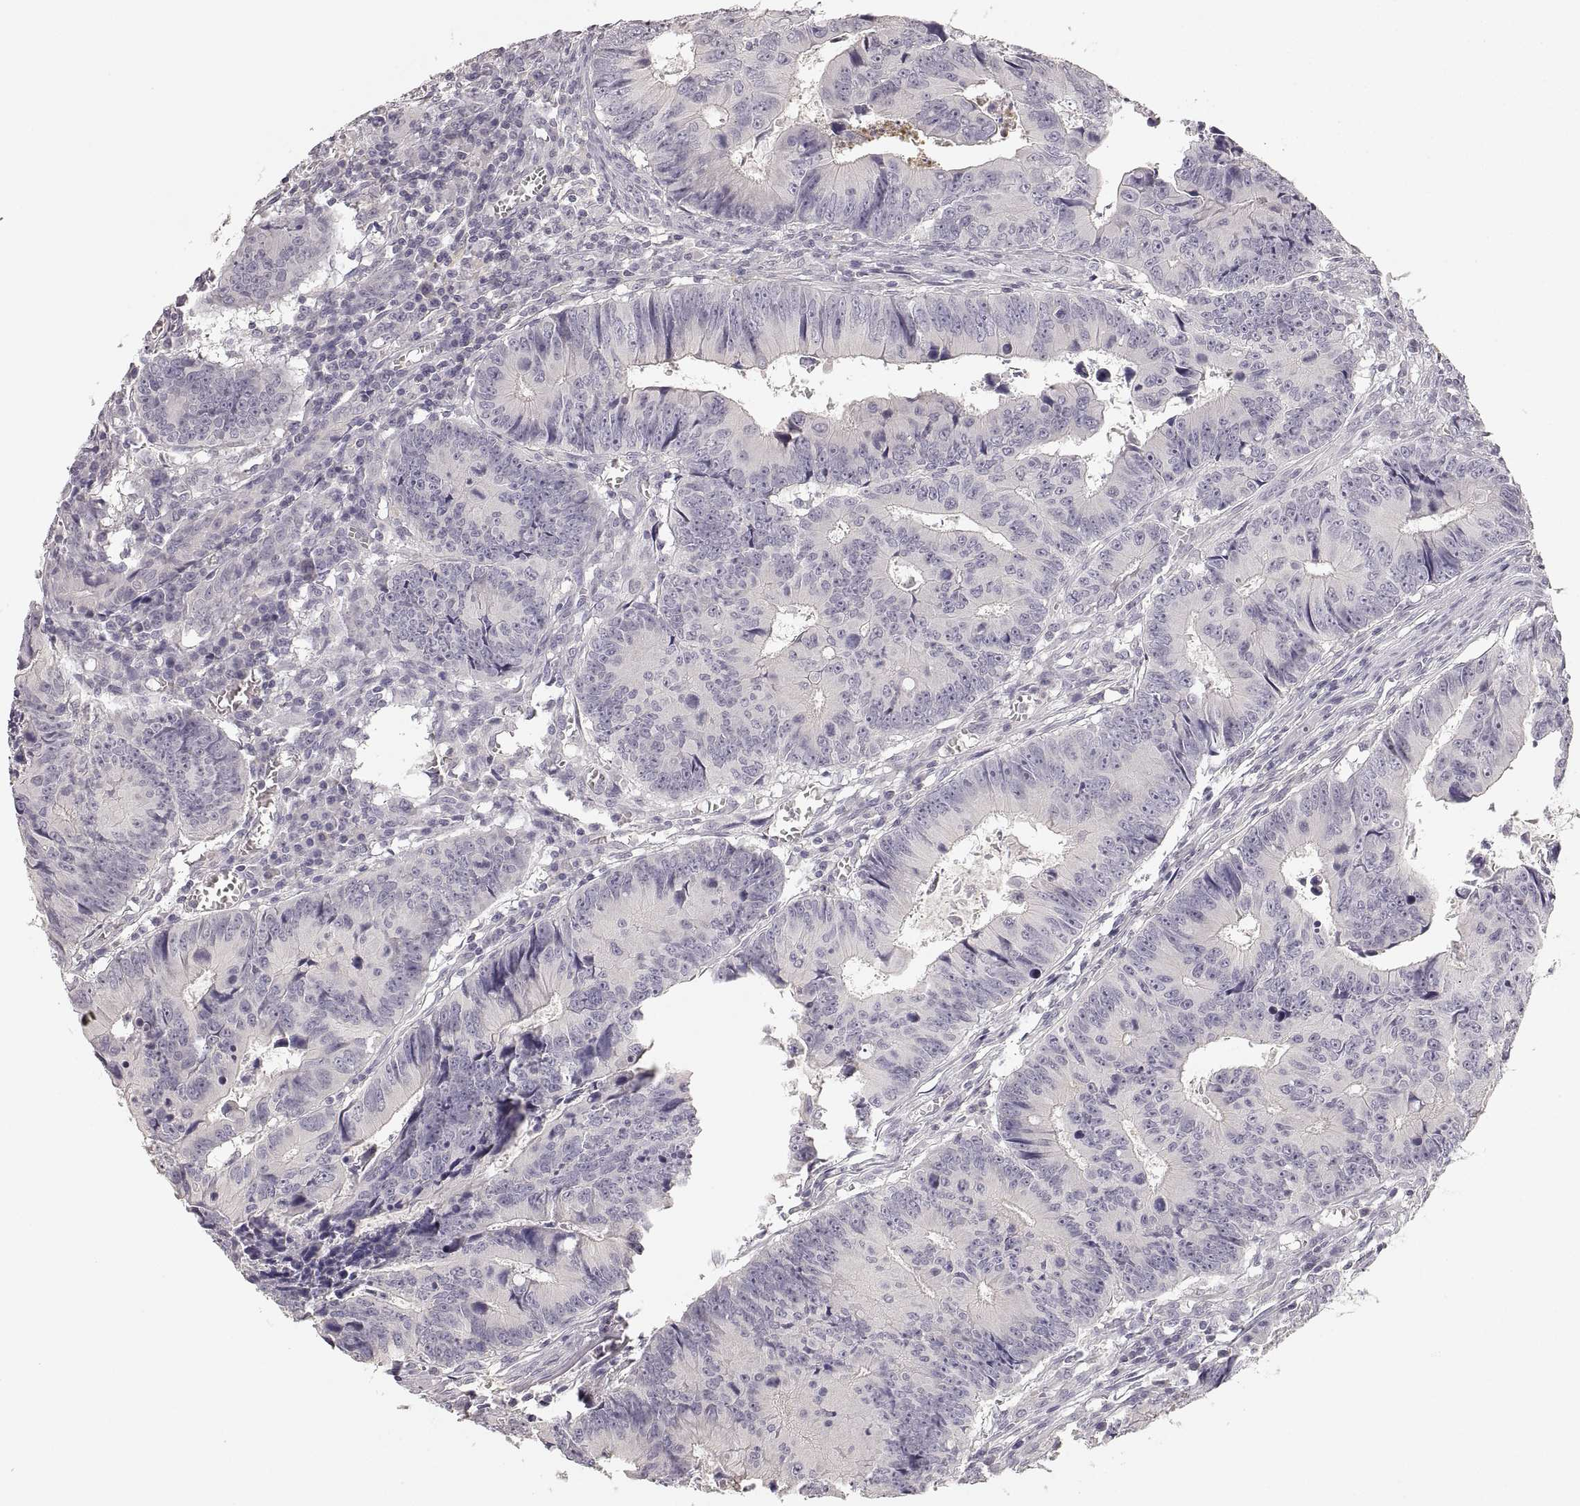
{"staining": {"intensity": "negative", "quantity": "none", "location": "none"}, "tissue": "colorectal cancer", "cell_type": "Tumor cells", "image_type": "cancer", "snomed": [{"axis": "morphology", "description": "Adenocarcinoma, NOS"}, {"axis": "topography", "description": "Colon"}], "caption": "Photomicrograph shows no significant protein staining in tumor cells of colorectal cancer (adenocarcinoma).", "gene": "RUNDC3A", "patient": {"sex": "female", "age": 87}}